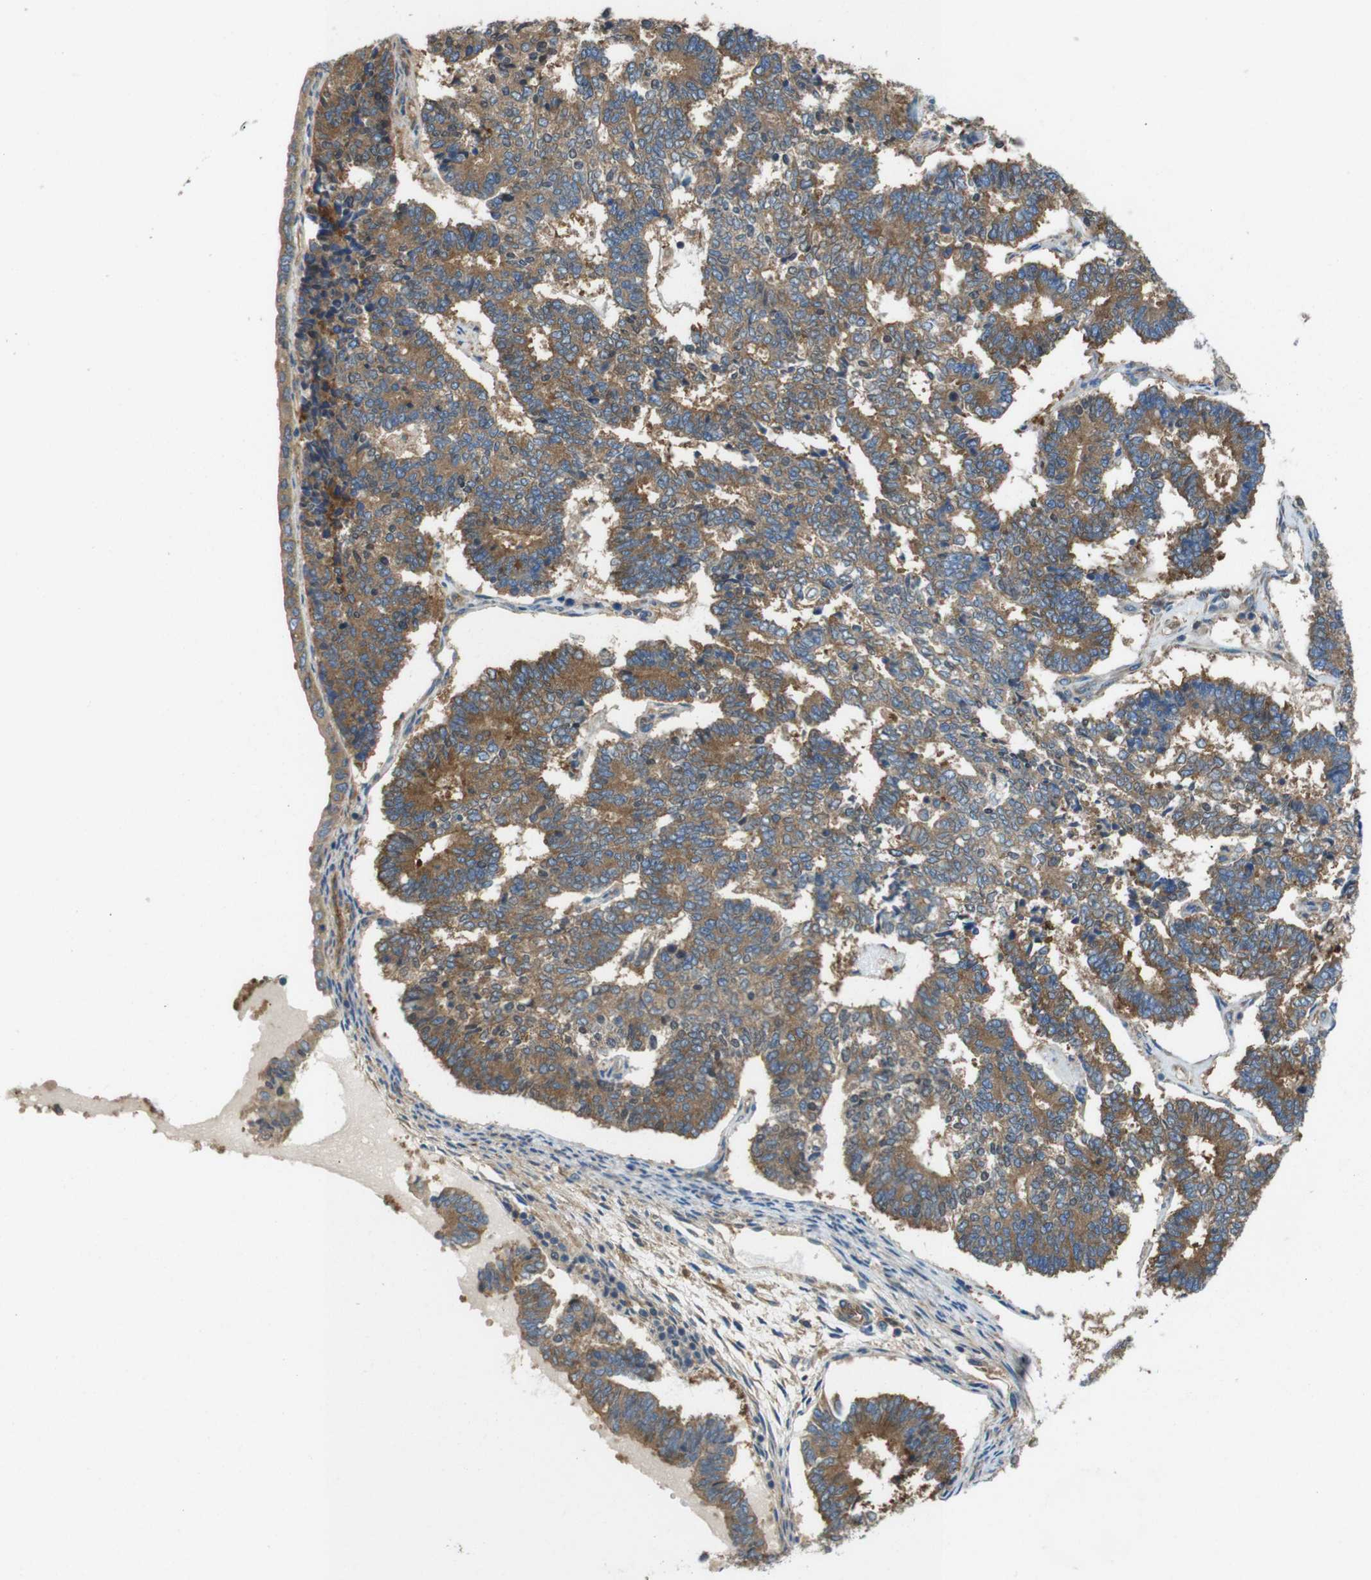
{"staining": {"intensity": "moderate", "quantity": ">75%", "location": "cytoplasmic/membranous"}, "tissue": "endometrial cancer", "cell_type": "Tumor cells", "image_type": "cancer", "snomed": [{"axis": "morphology", "description": "Adenocarcinoma, NOS"}, {"axis": "topography", "description": "Endometrium"}], "caption": "This is an image of IHC staining of adenocarcinoma (endometrial), which shows moderate expression in the cytoplasmic/membranous of tumor cells.", "gene": "DCTN1", "patient": {"sex": "female", "age": 70}}